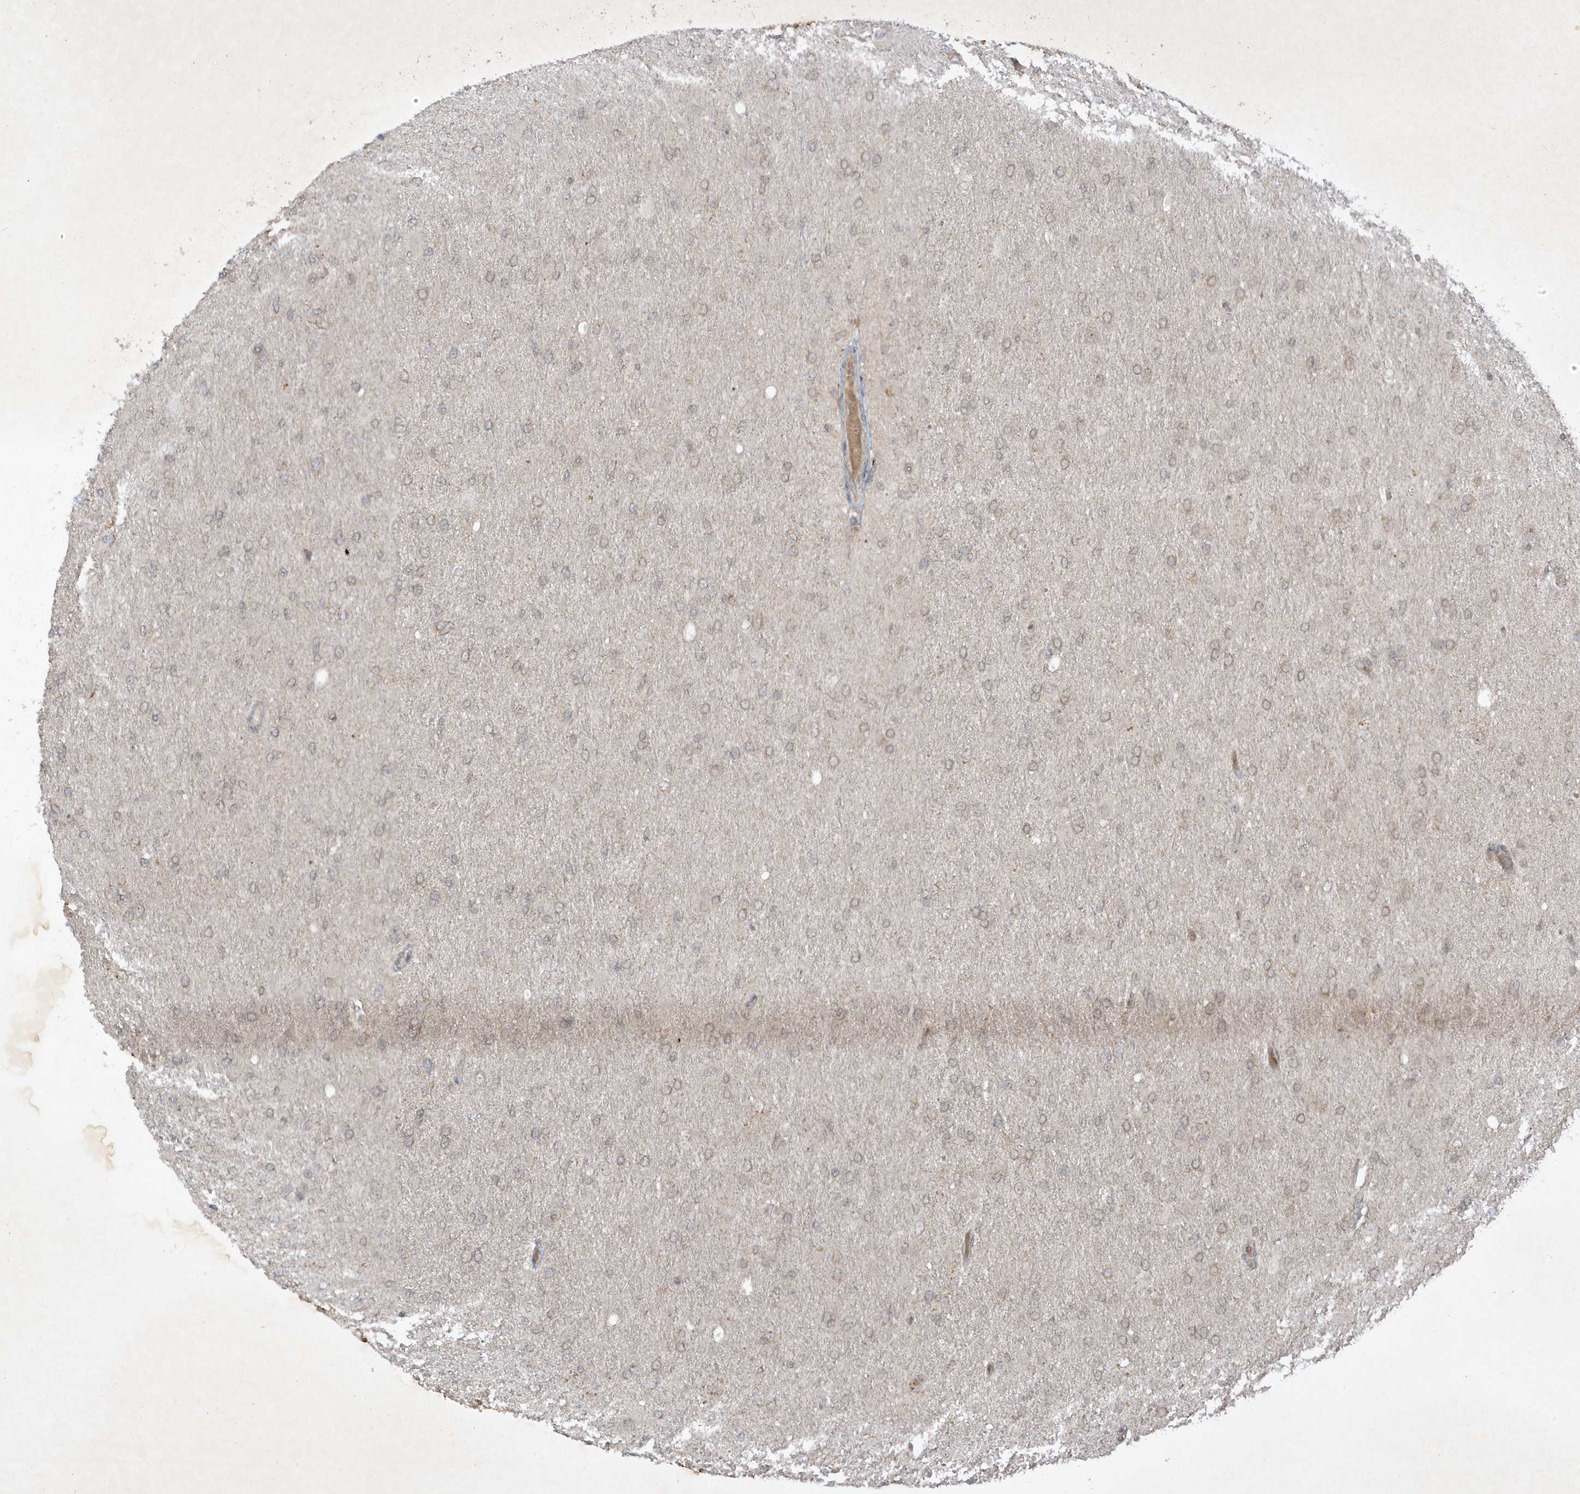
{"staining": {"intensity": "weak", "quantity": "<25%", "location": "cytoplasmic/membranous"}, "tissue": "glioma", "cell_type": "Tumor cells", "image_type": "cancer", "snomed": [{"axis": "morphology", "description": "Glioma, malignant, High grade"}, {"axis": "topography", "description": "Cerebral cortex"}], "caption": "Protein analysis of malignant high-grade glioma demonstrates no significant positivity in tumor cells. Brightfield microscopy of immunohistochemistry stained with DAB (3,3'-diaminobenzidine) (brown) and hematoxylin (blue), captured at high magnification.", "gene": "ZNF213", "patient": {"sex": "female", "age": 36}}